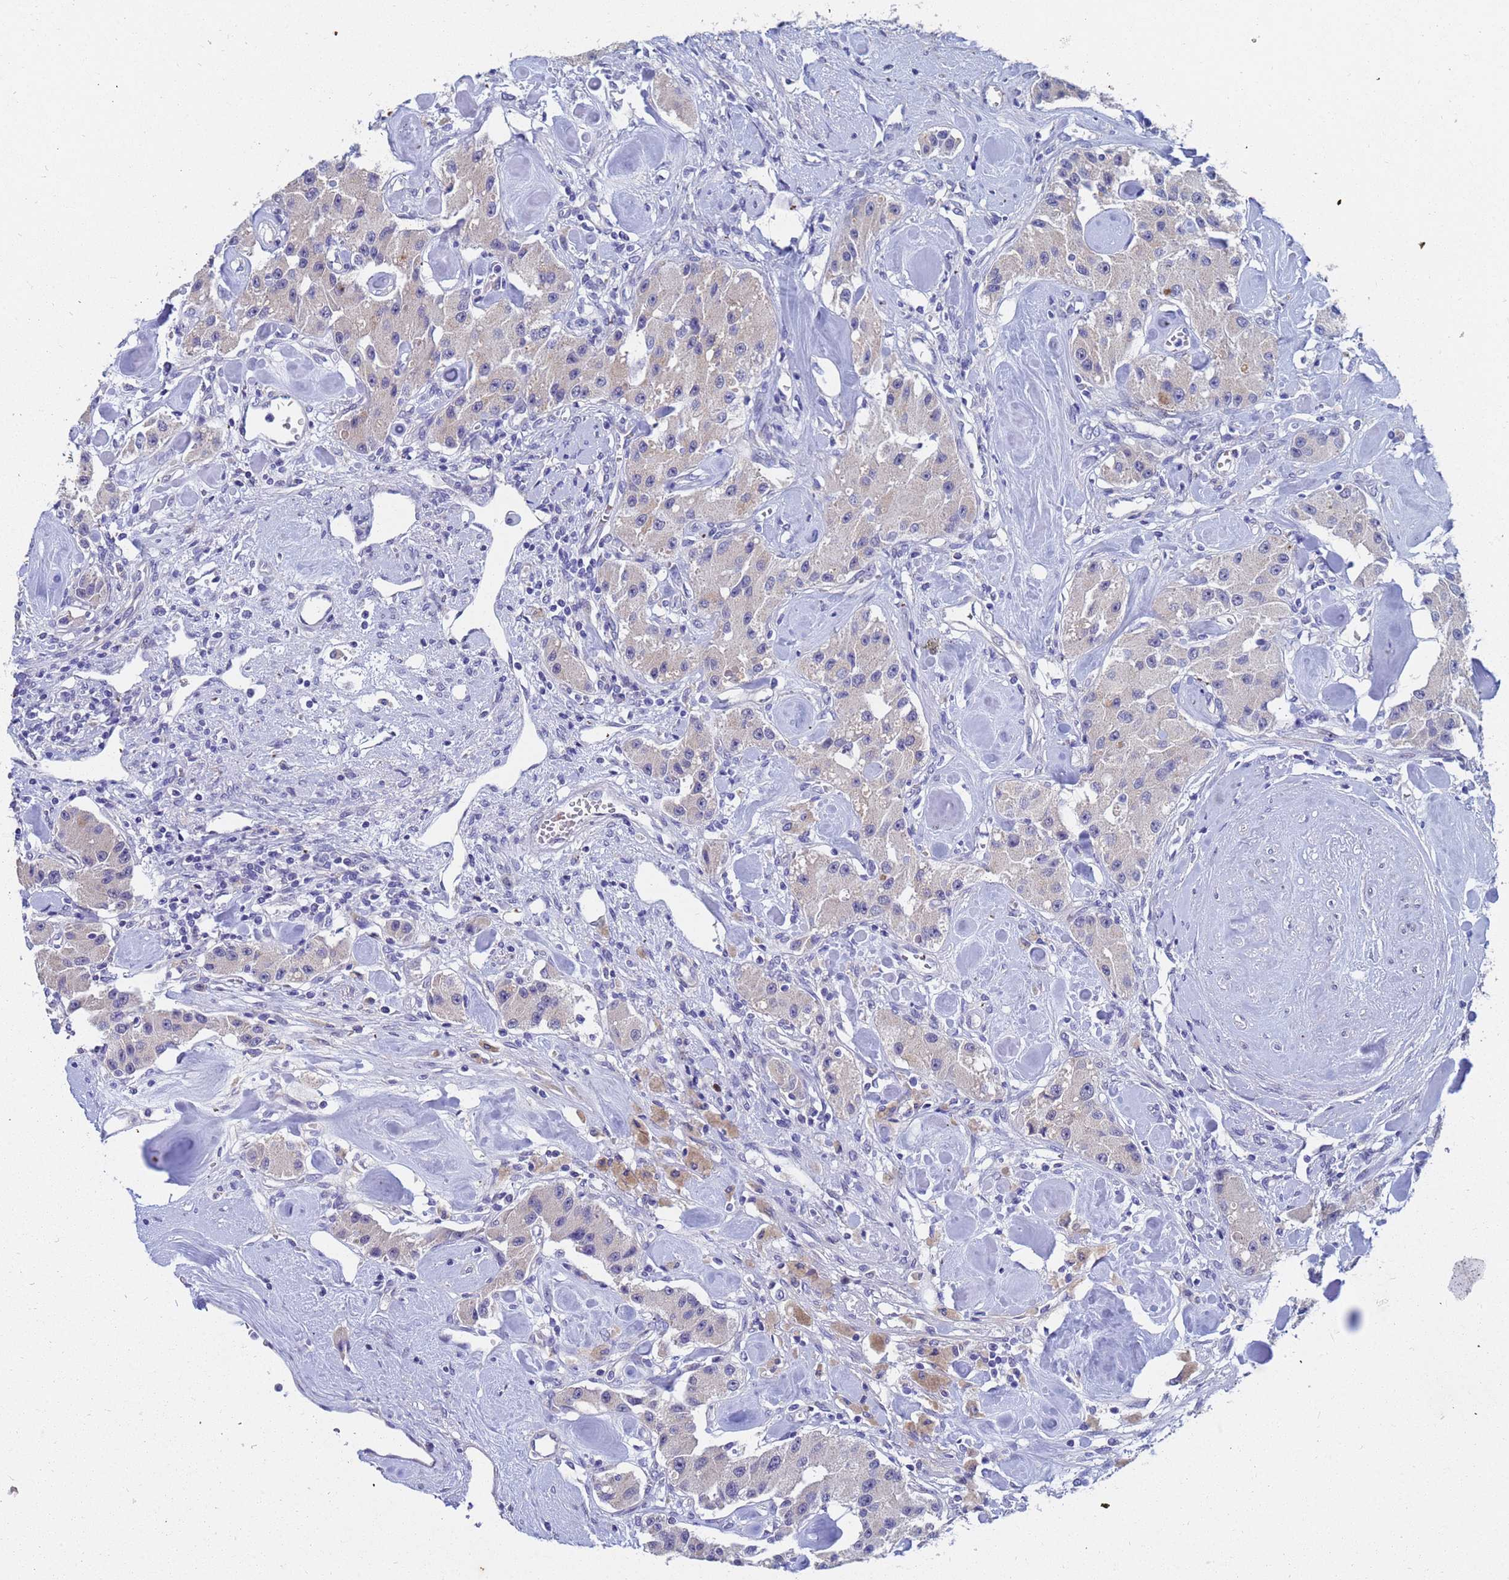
{"staining": {"intensity": "negative", "quantity": "none", "location": "none"}, "tissue": "carcinoid", "cell_type": "Tumor cells", "image_type": "cancer", "snomed": [{"axis": "morphology", "description": "Carcinoid, malignant, NOS"}, {"axis": "topography", "description": "Pancreas"}], "caption": "An image of human carcinoid (malignant) is negative for staining in tumor cells.", "gene": "IHO1", "patient": {"sex": "male", "age": 41}}